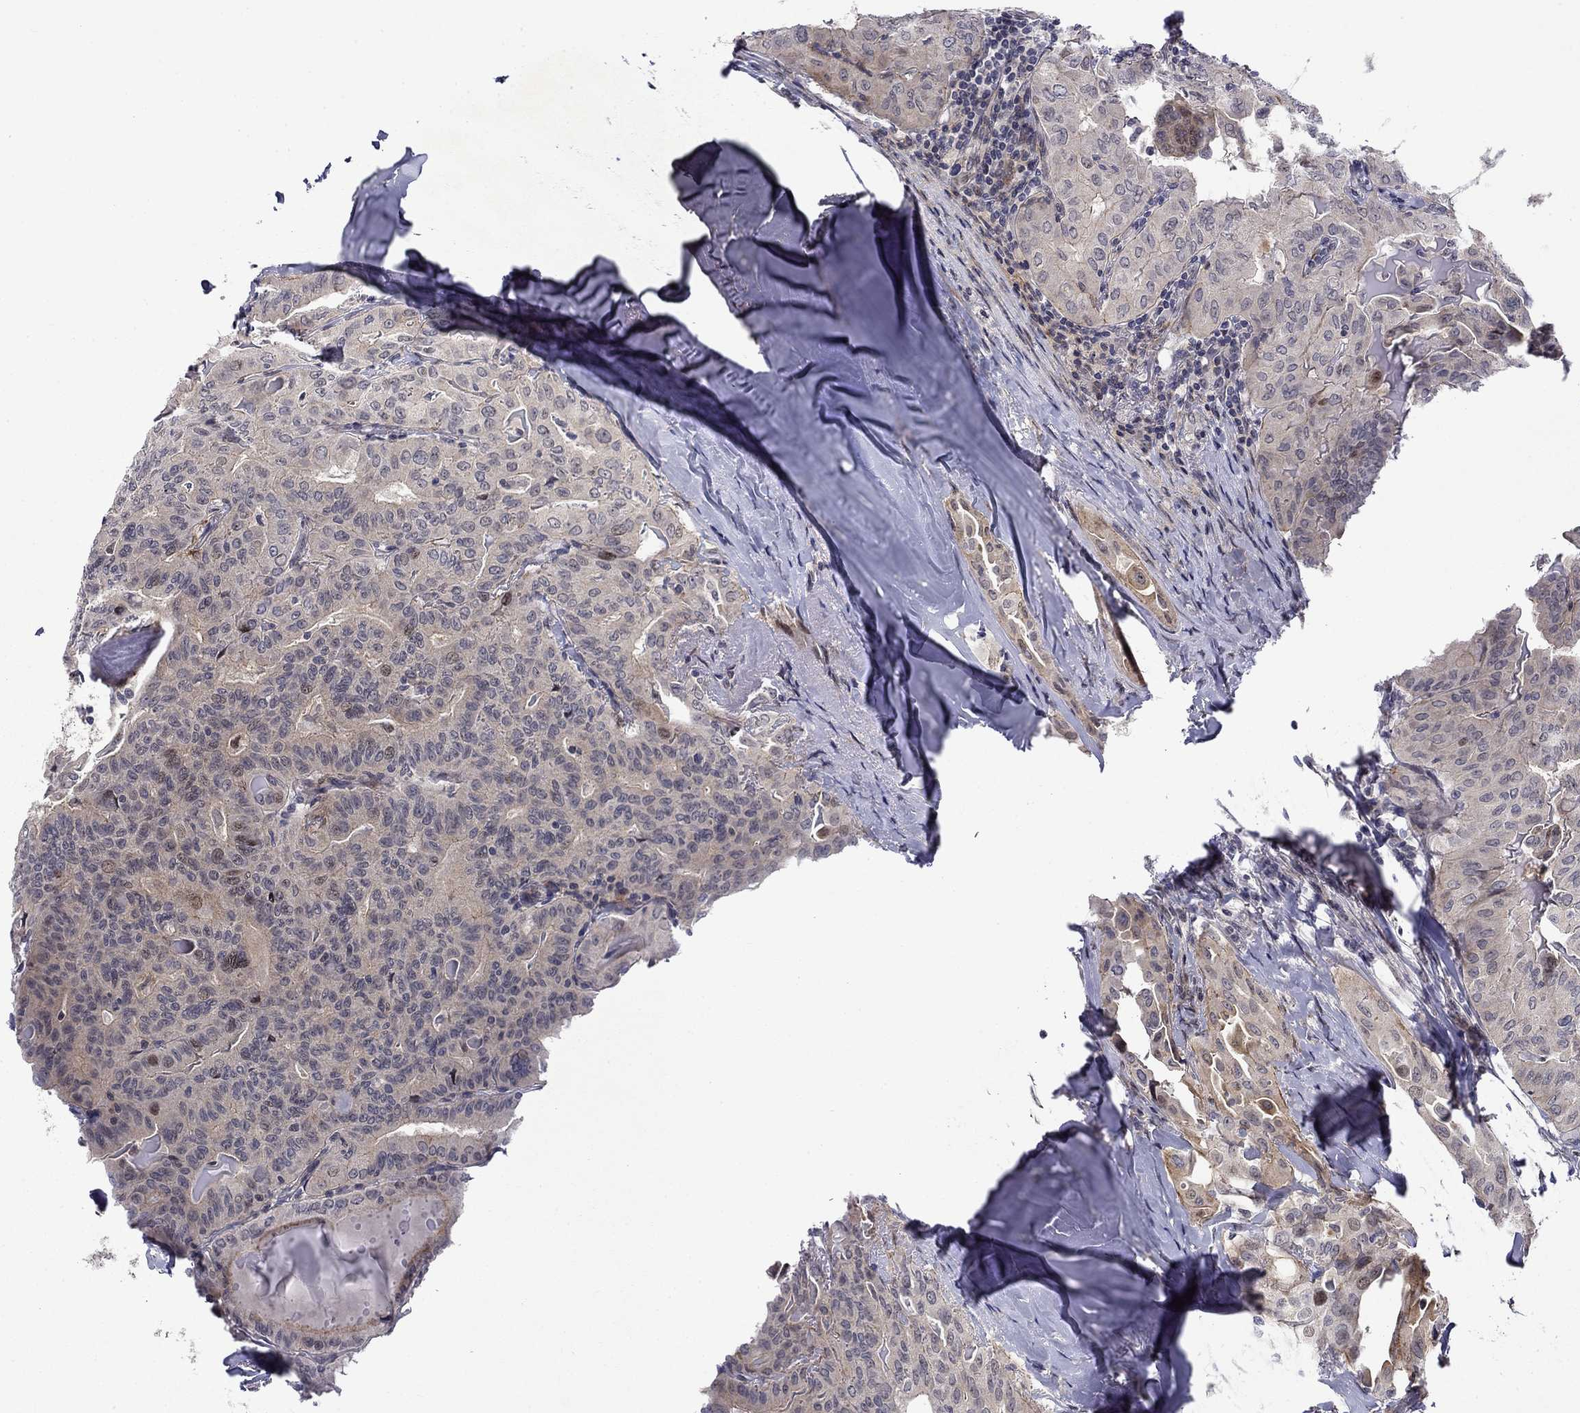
{"staining": {"intensity": "weak", "quantity": "<25%", "location": "cytoplasmic/membranous,nuclear"}, "tissue": "thyroid cancer", "cell_type": "Tumor cells", "image_type": "cancer", "snomed": [{"axis": "morphology", "description": "Papillary adenocarcinoma, NOS"}, {"axis": "topography", "description": "Thyroid gland"}], "caption": "An immunohistochemistry image of papillary adenocarcinoma (thyroid) is shown. There is no staining in tumor cells of papillary adenocarcinoma (thyroid). The staining was performed using DAB to visualize the protein expression in brown, while the nuclei were stained in blue with hematoxylin (Magnification: 20x).", "gene": "B3GAT1", "patient": {"sex": "female", "age": 68}}